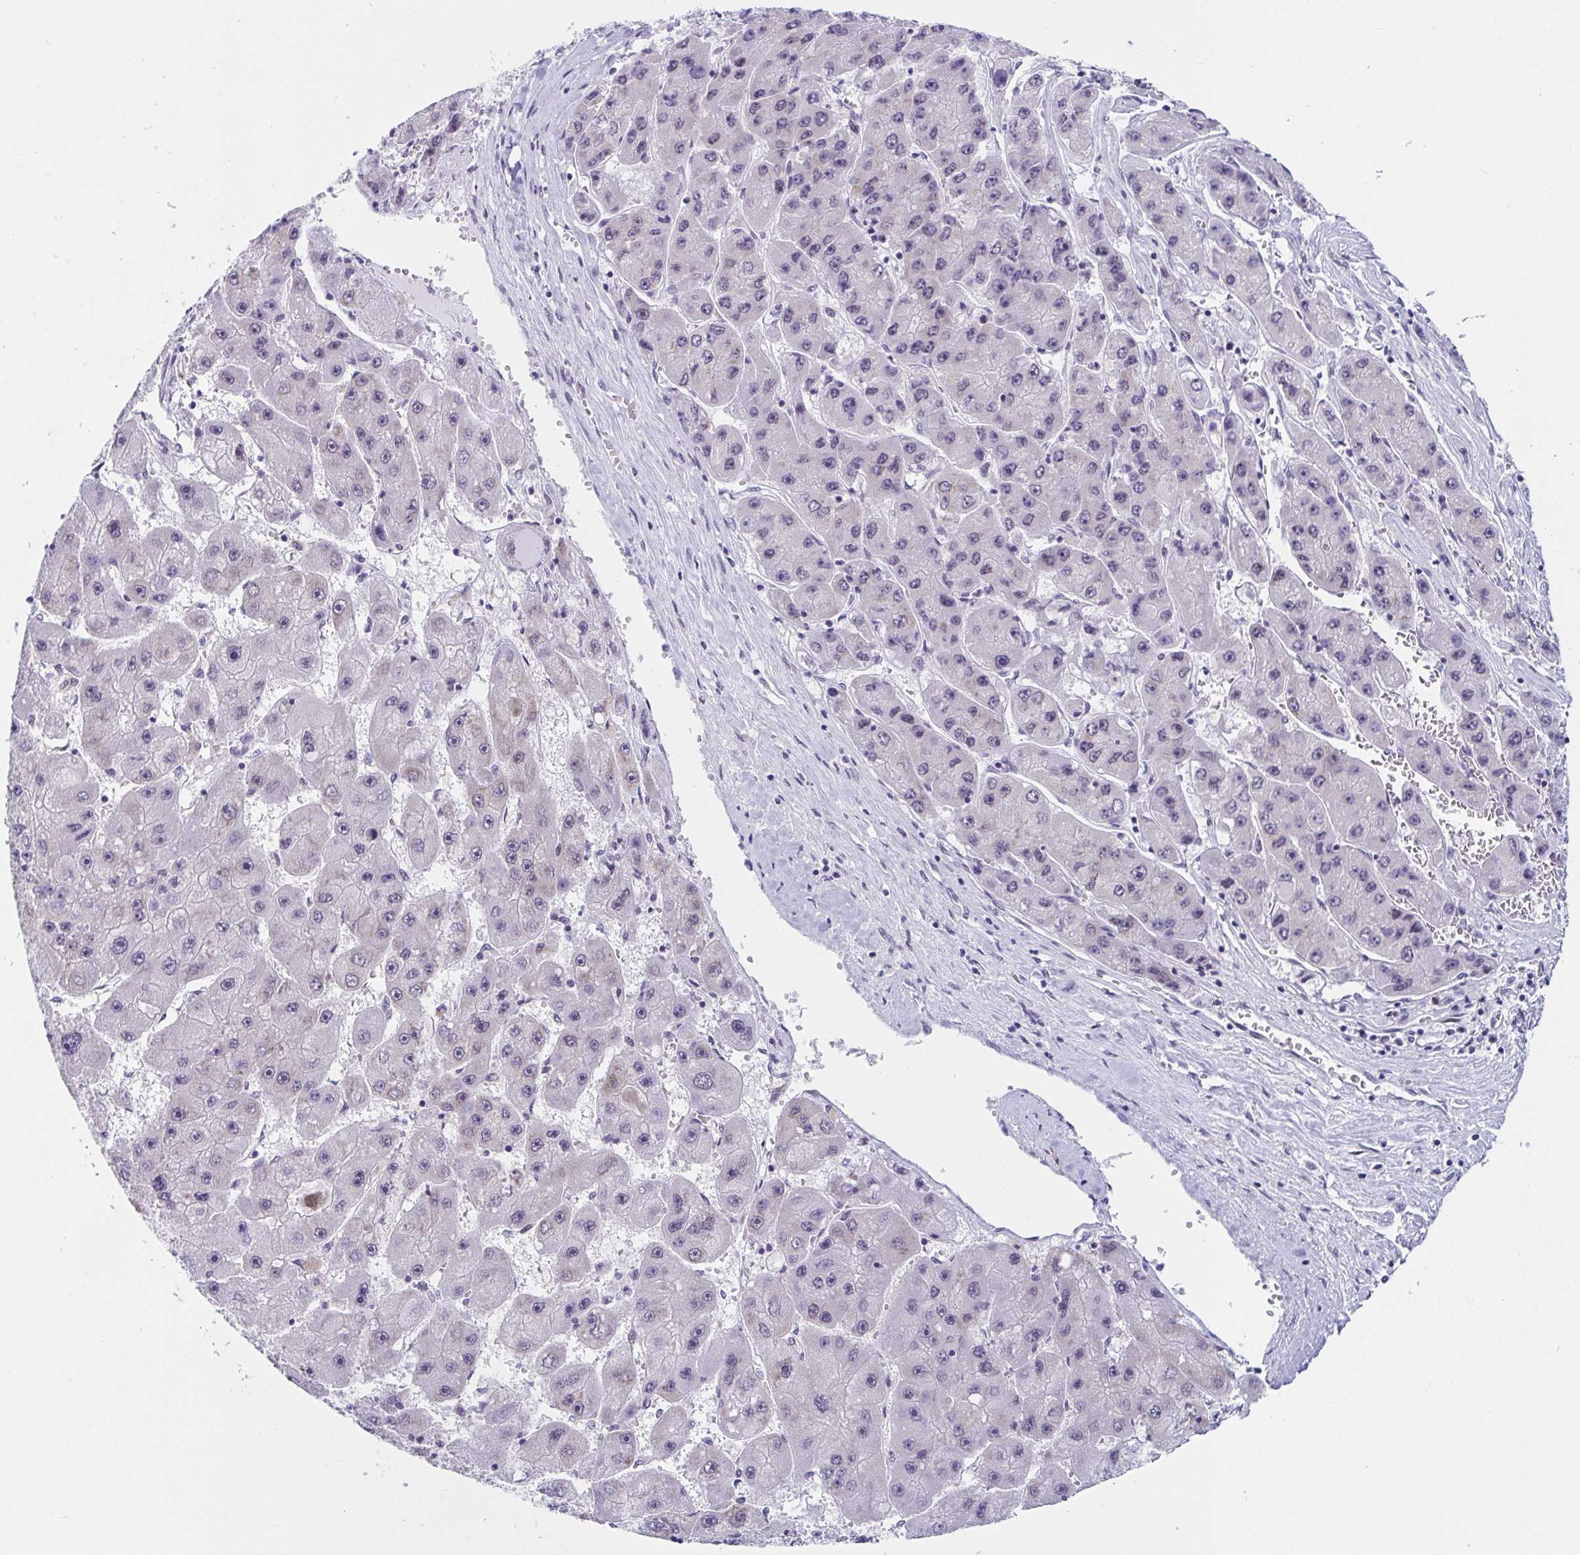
{"staining": {"intensity": "negative", "quantity": "none", "location": "none"}, "tissue": "liver cancer", "cell_type": "Tumor cells", "image_type": "cancer", "snomed": [{"axis": "morphology", "description": "Carcinoma, Hepatocellular, NOS"}, {"axis": "topography", "description": "Liver"}], "caption": "Image shows no significant protein staining in tumor cells of hepatocellular carcinoma (liver).", "gene": "WDR72", "patient": {"sex": "female", "age": 61}}